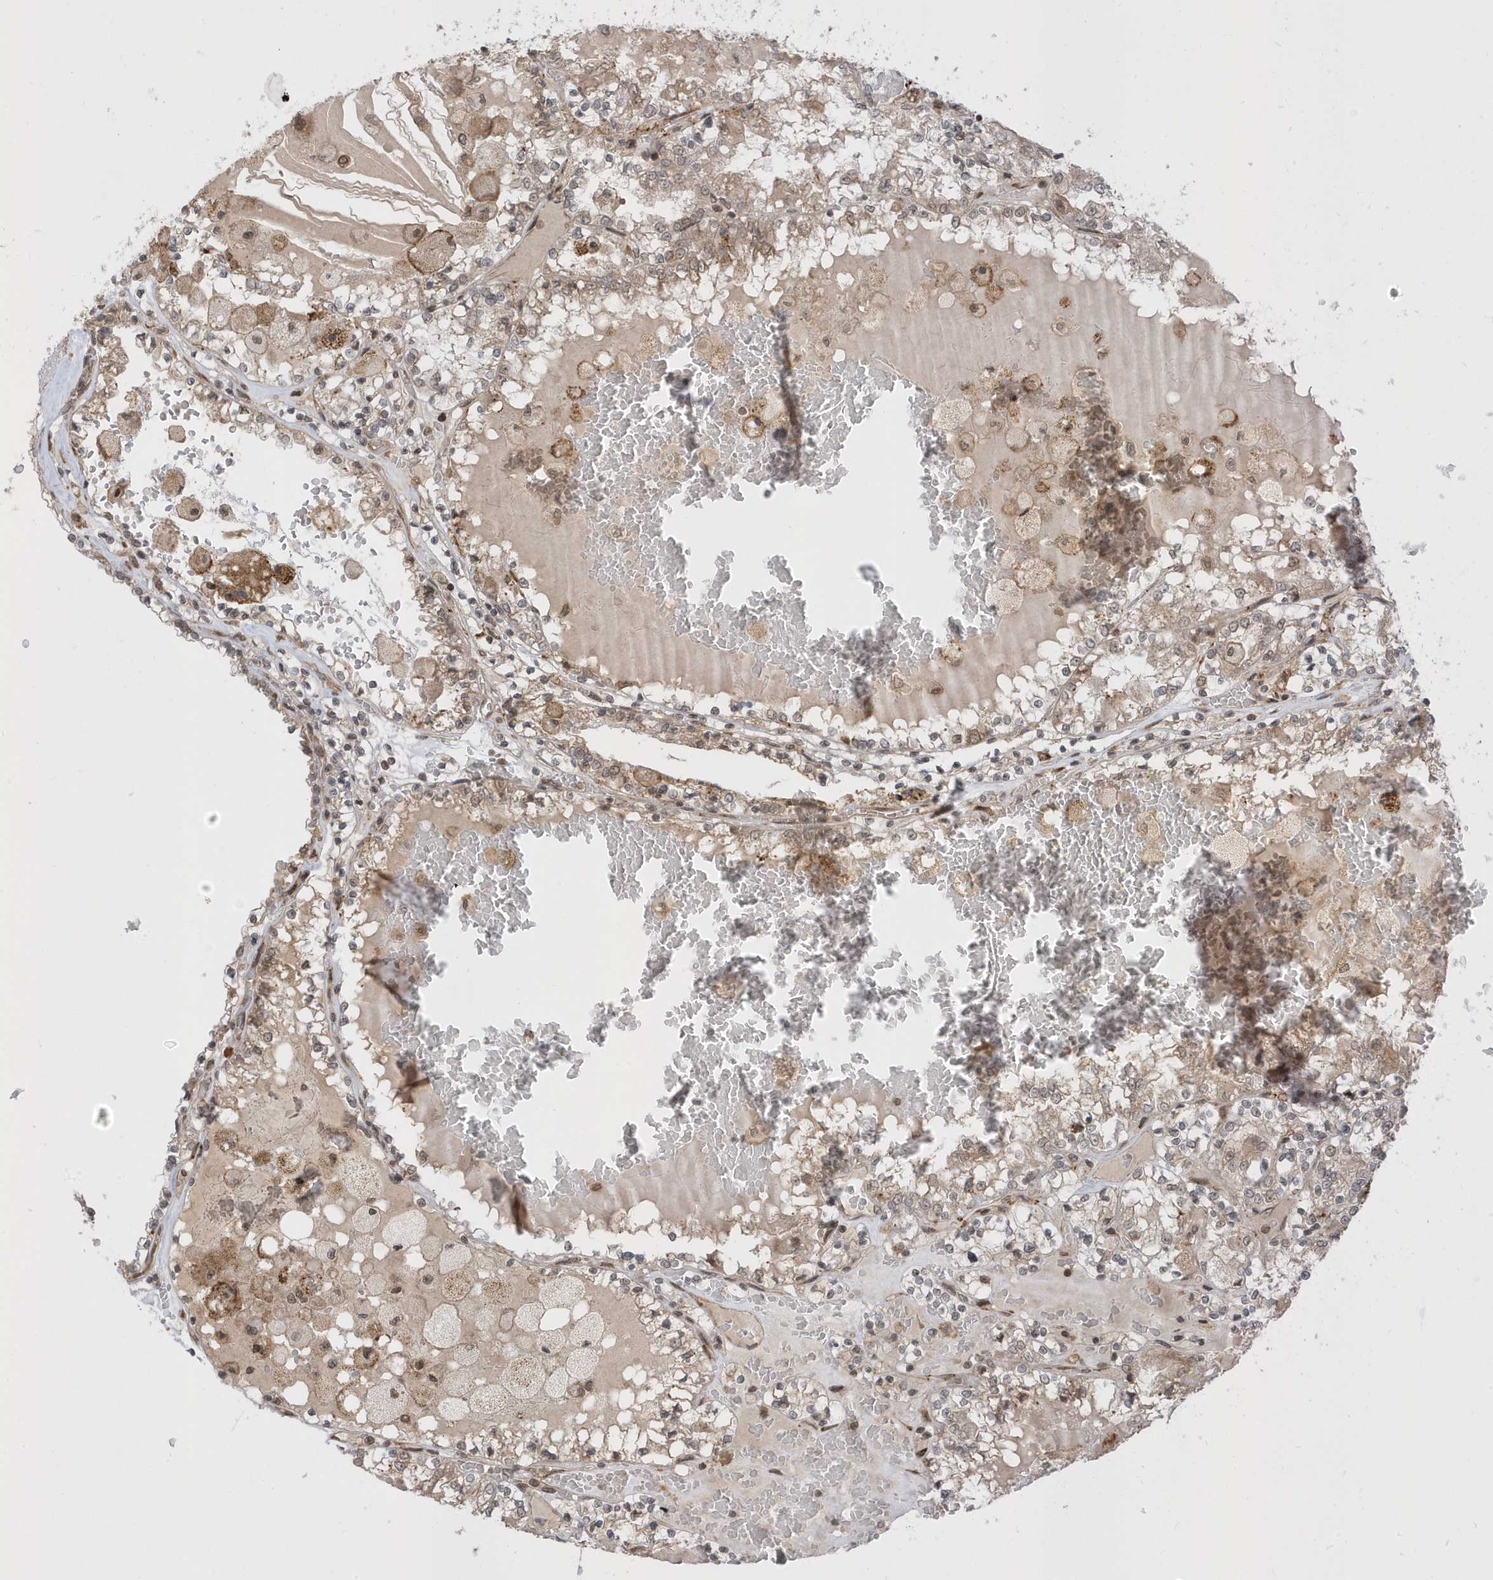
{"staining": {"intensity": "weak", "quantity": "25%-75%", "location": "cytoplasmic/membranous"}, "tissue": "renal cancer", "cell_type": "Tumor cells", "image_type": "cancer", "snomed": [{"axis": "morphology", "description": "Adenocarcinoma, NOS"}, {"axis": "topography", "description": "Kidney"}], "caption": "Renal cancer stained for a protein shows weak cytoplasmic/membranous positivity in tumor cells.", "gene": "METTL21A", "patient": {"sex": "female", "age": 56}}